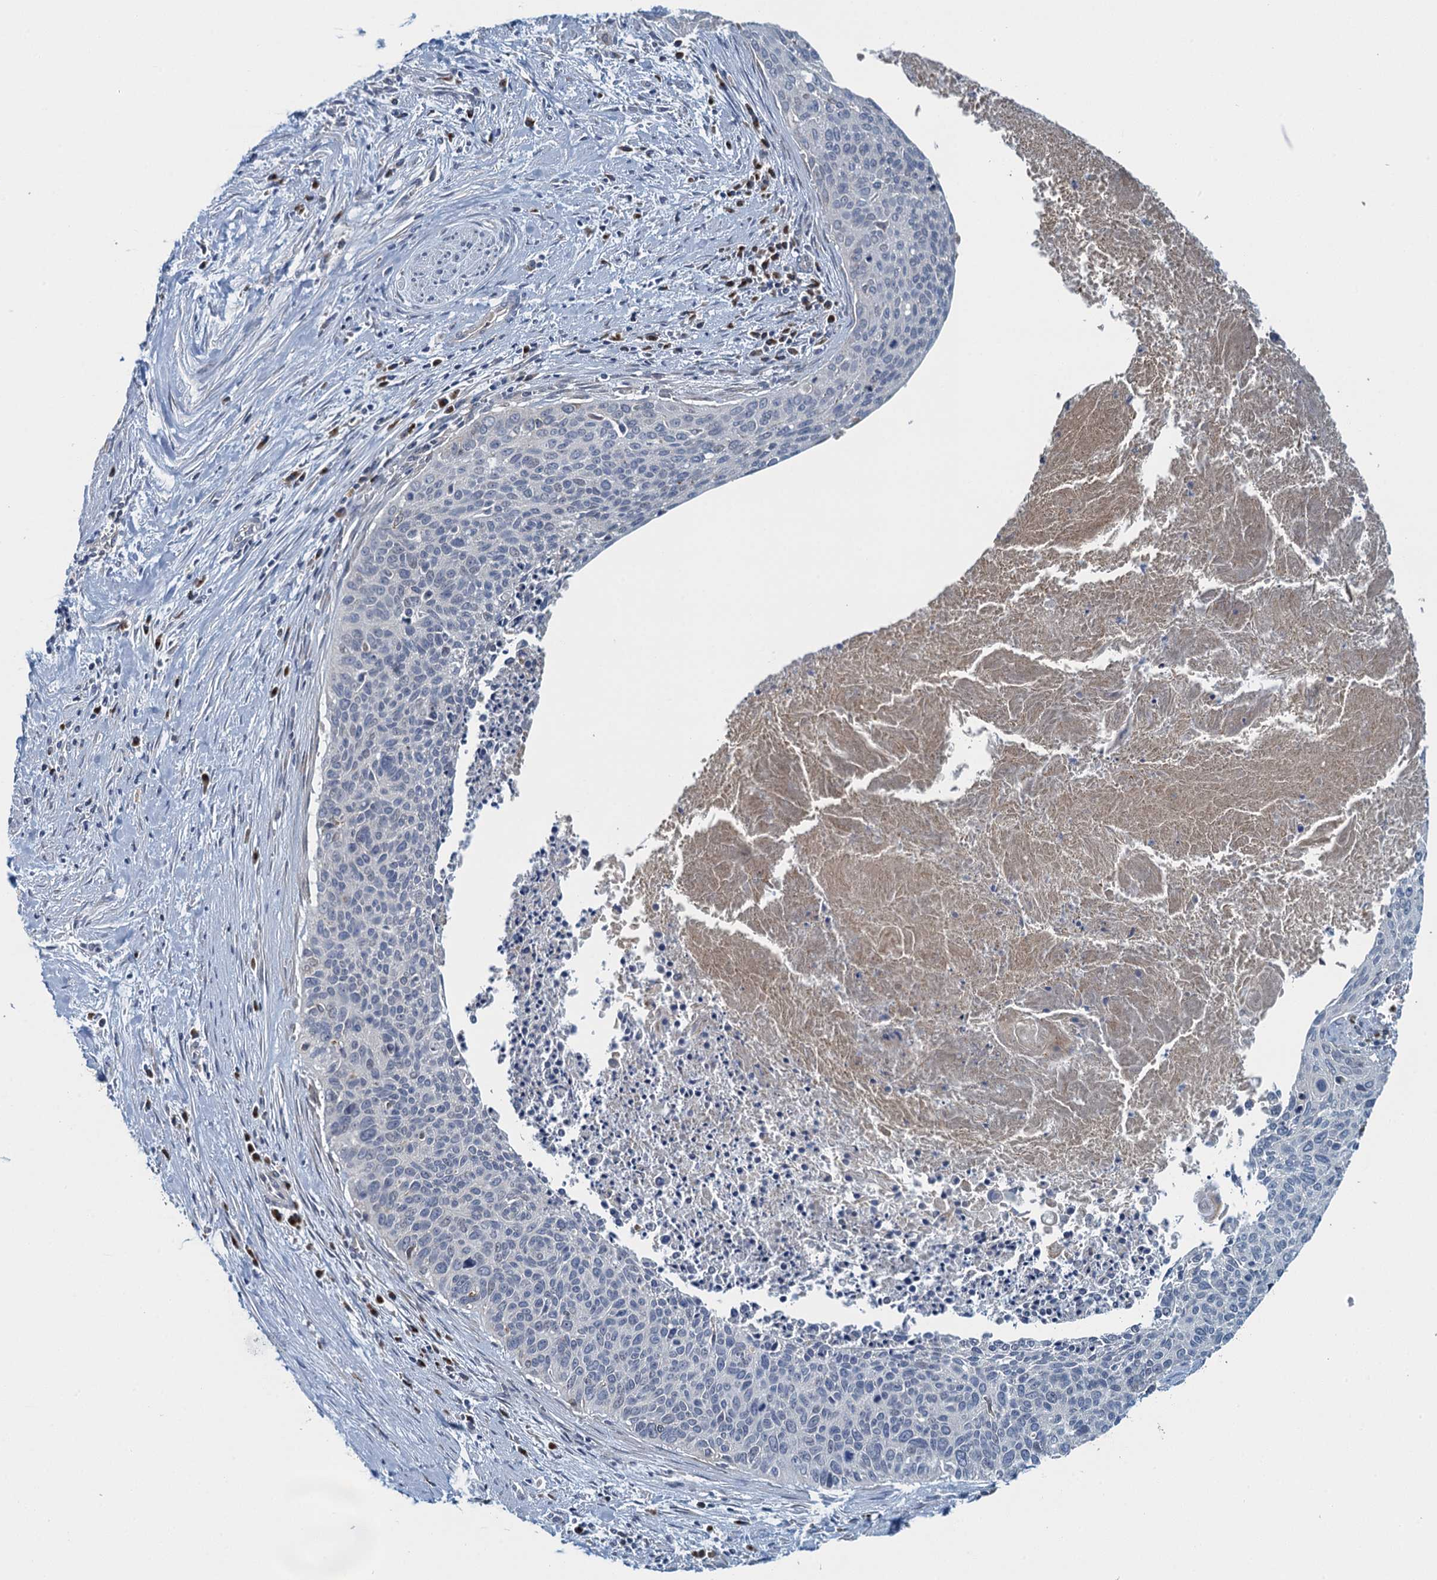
{"staining": {"intensity": "negative", "quantity": "none", "location": "none"}, "tissue": "cervical cancer", "cell_type": "Tumor cells", "image_type": "cancer", "snomed": [{"axis": "morphology", "description": "Squamous cell carcinoma, NOS"}, {"axis": "topography", "description": "Cervix"}], "caption": "There is no significant staining in tumor cells of cervical cancer (squamous cell carcinoma). The staining is performed using DAB brown chromogen with nuclei counter-stained in using hematoxylin.", "gene": "ALG2", "patient": {"sex": "female", "age": 55}}